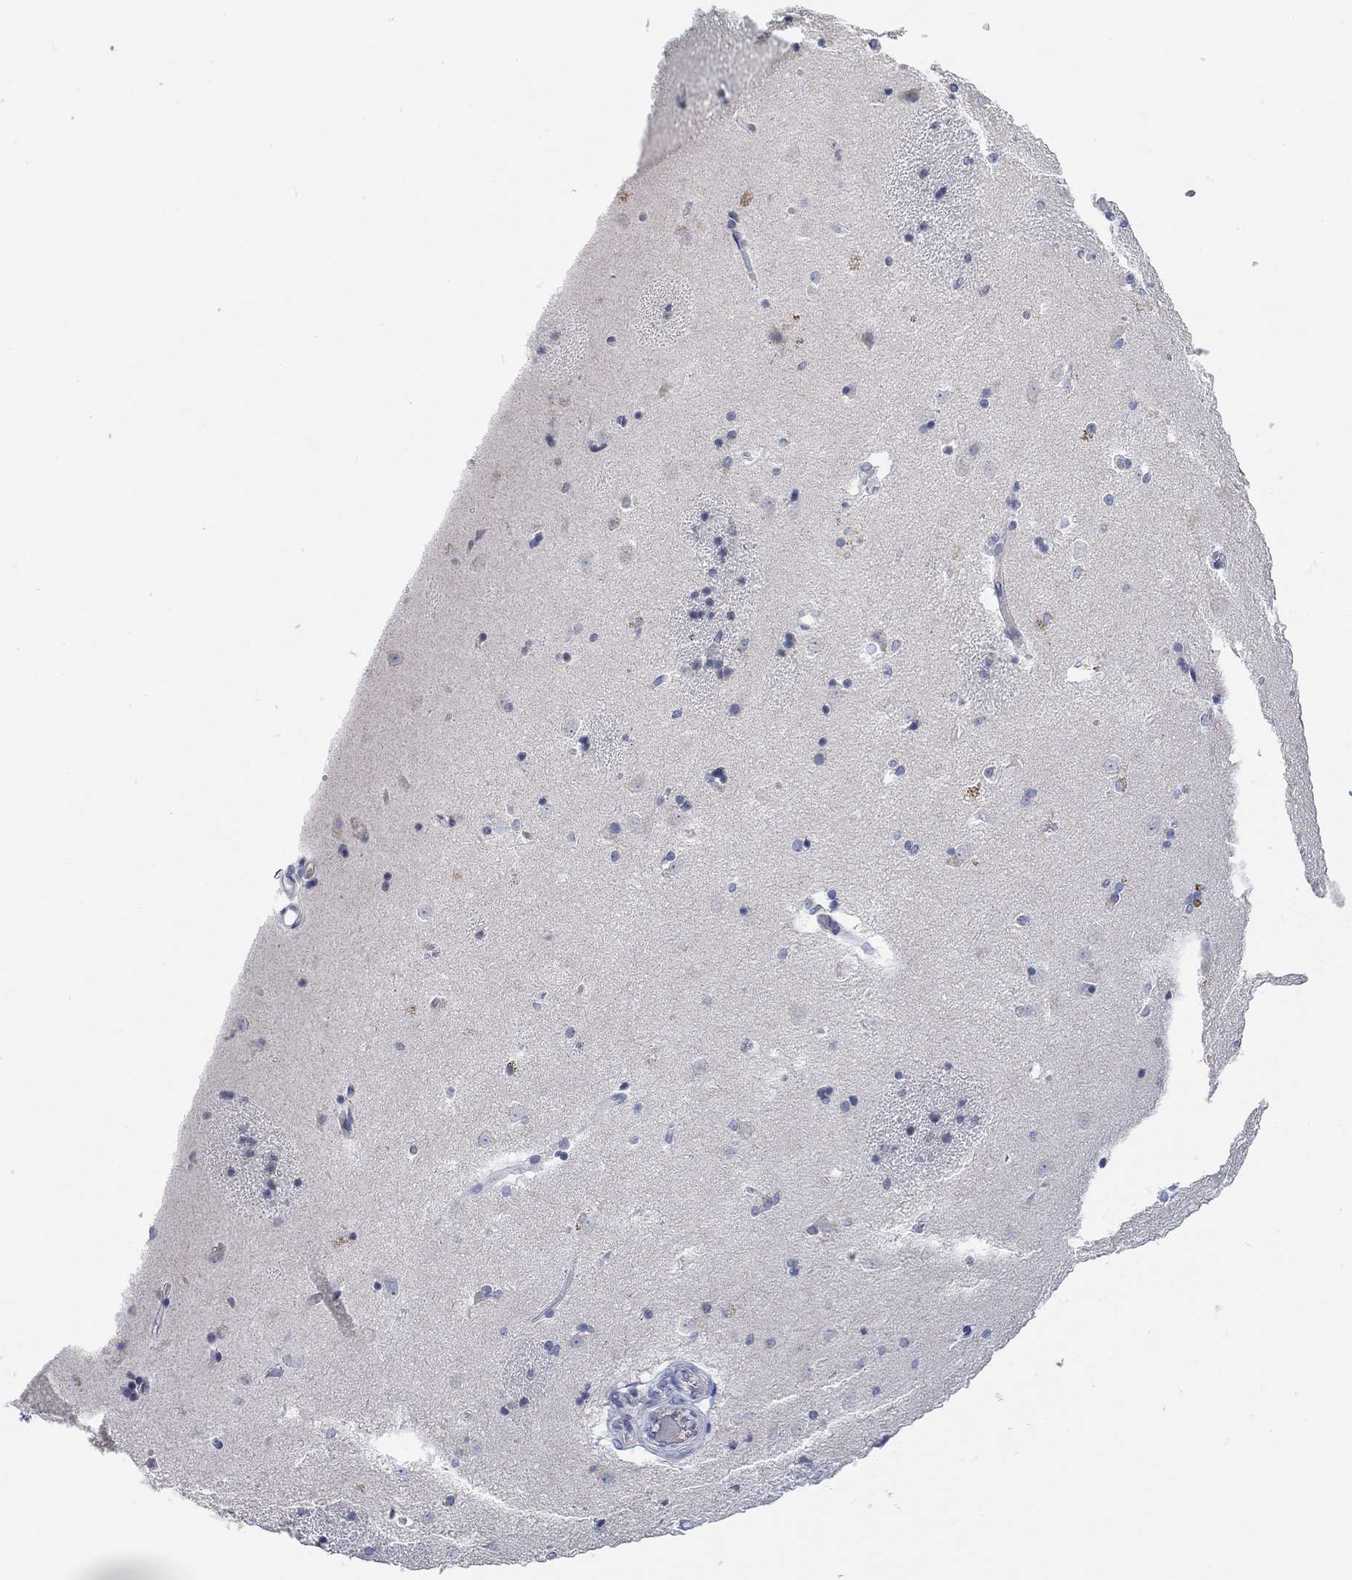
{"staining": {"intensity": "negative", "quantity": "none", "location": "none"}, "tissue": "caudate", "cell_type": "Glial cells", "image_type": "normal", "snomed": [{"axis": "morphology", "description": "Normal tissue, NOS"}, {"axis": "topography", "description": "Lateral ventricle wall"}], "caption": "This is an immunohistochemistry micrograph of unremarkable caudate. There is no expression in glial cells.", "gene": "ATP6V1E2", "patient": {"sex": "male", "age": 51}}